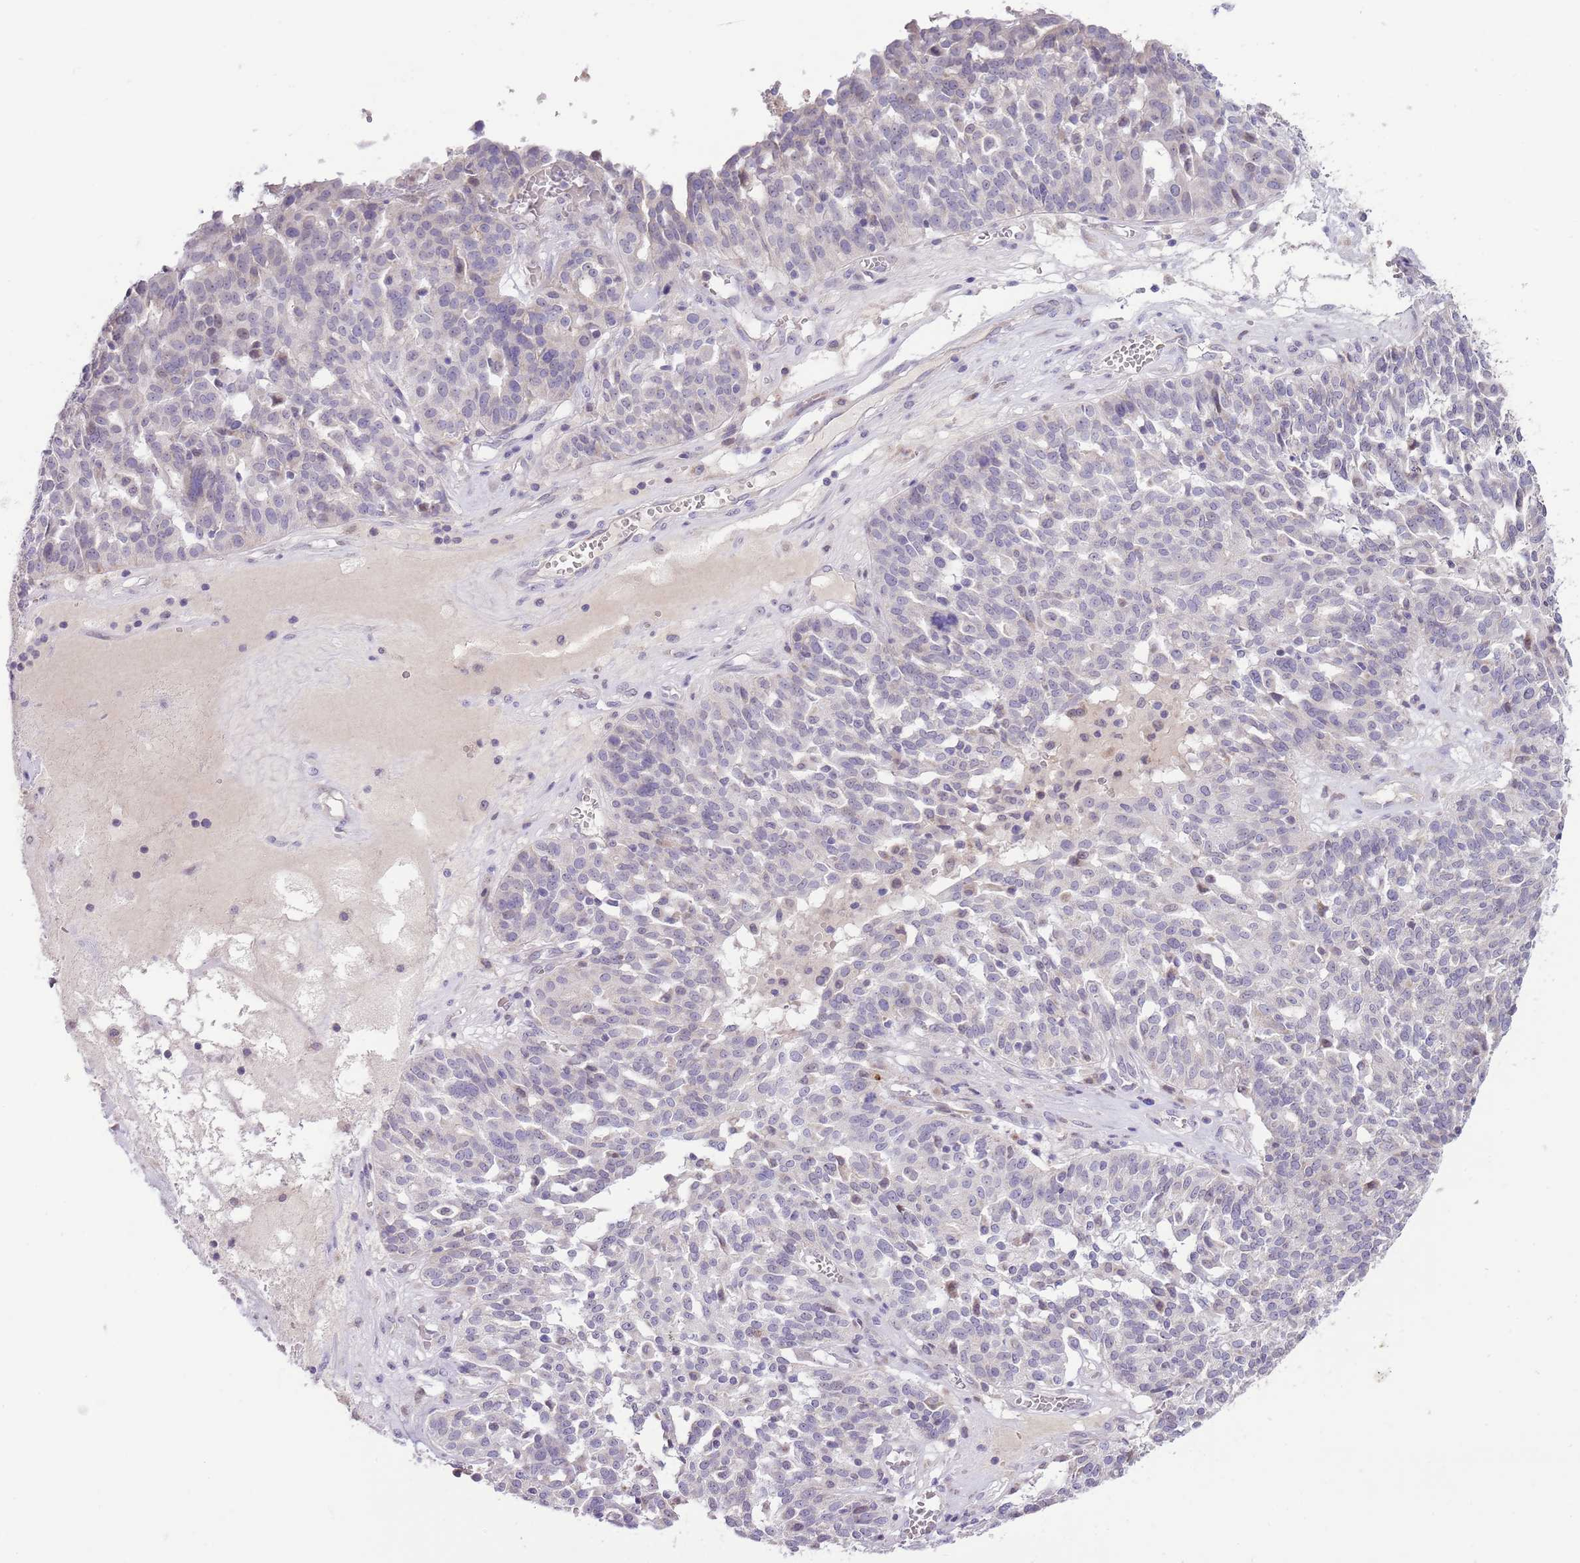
{"staining": {"intensity": "negative", "quantity": "none", "location": "none"}, "tissue": "ovarian cancer", "cell_type": "Tumor cells", "image_type": "cancer", "snomed": [{"axis": "morphology", "description": "Cystadenocarcinoma, serous, NOS"}, {"axis": "topography", "description": "Ovary"}], "caption": "Photomicrograph shows no protein positivity in tumor cells of ovarian cancer tissue.", "gene": "AP1S2", "patient": {"sex": "female", "age": 59}}